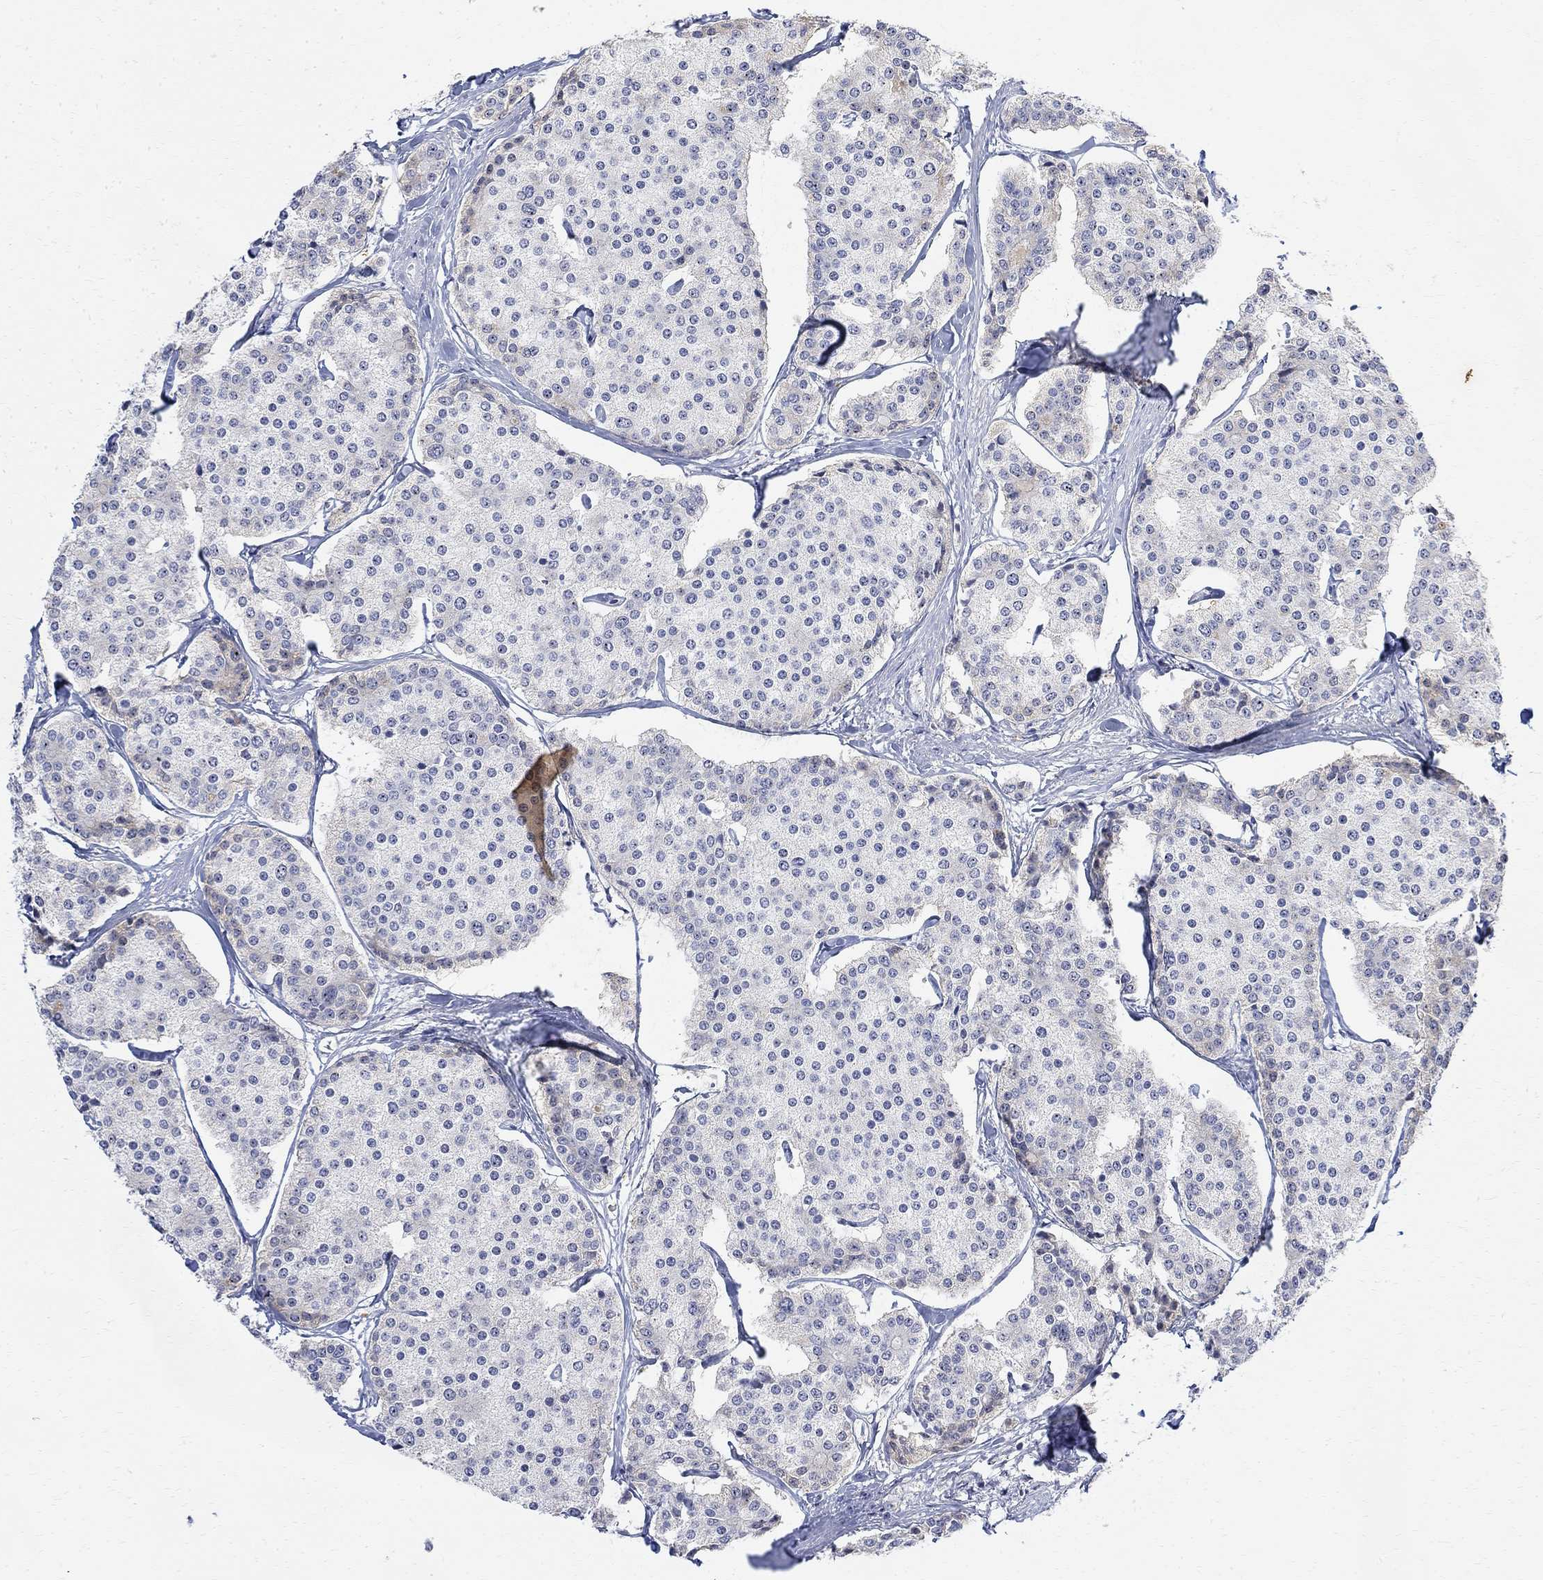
{"staining": {"intensity": "negative", "quantity": "none", "location": "none"}, "tissue": "carcinoid", "cell_type": "Tumor cells", "image_type": "cancer", "snomed": [{"axis": "morphology", "description": "Carcinoid, malignant, NOS"}, {"axis": "topography", "description": "Small intestine"}], "caption": "This is an IHC micrograph of carcinoid. There is no positivity in tumor cells.", "gene": "FNDC5", "patient": {"sex": "female", "age": 65}}